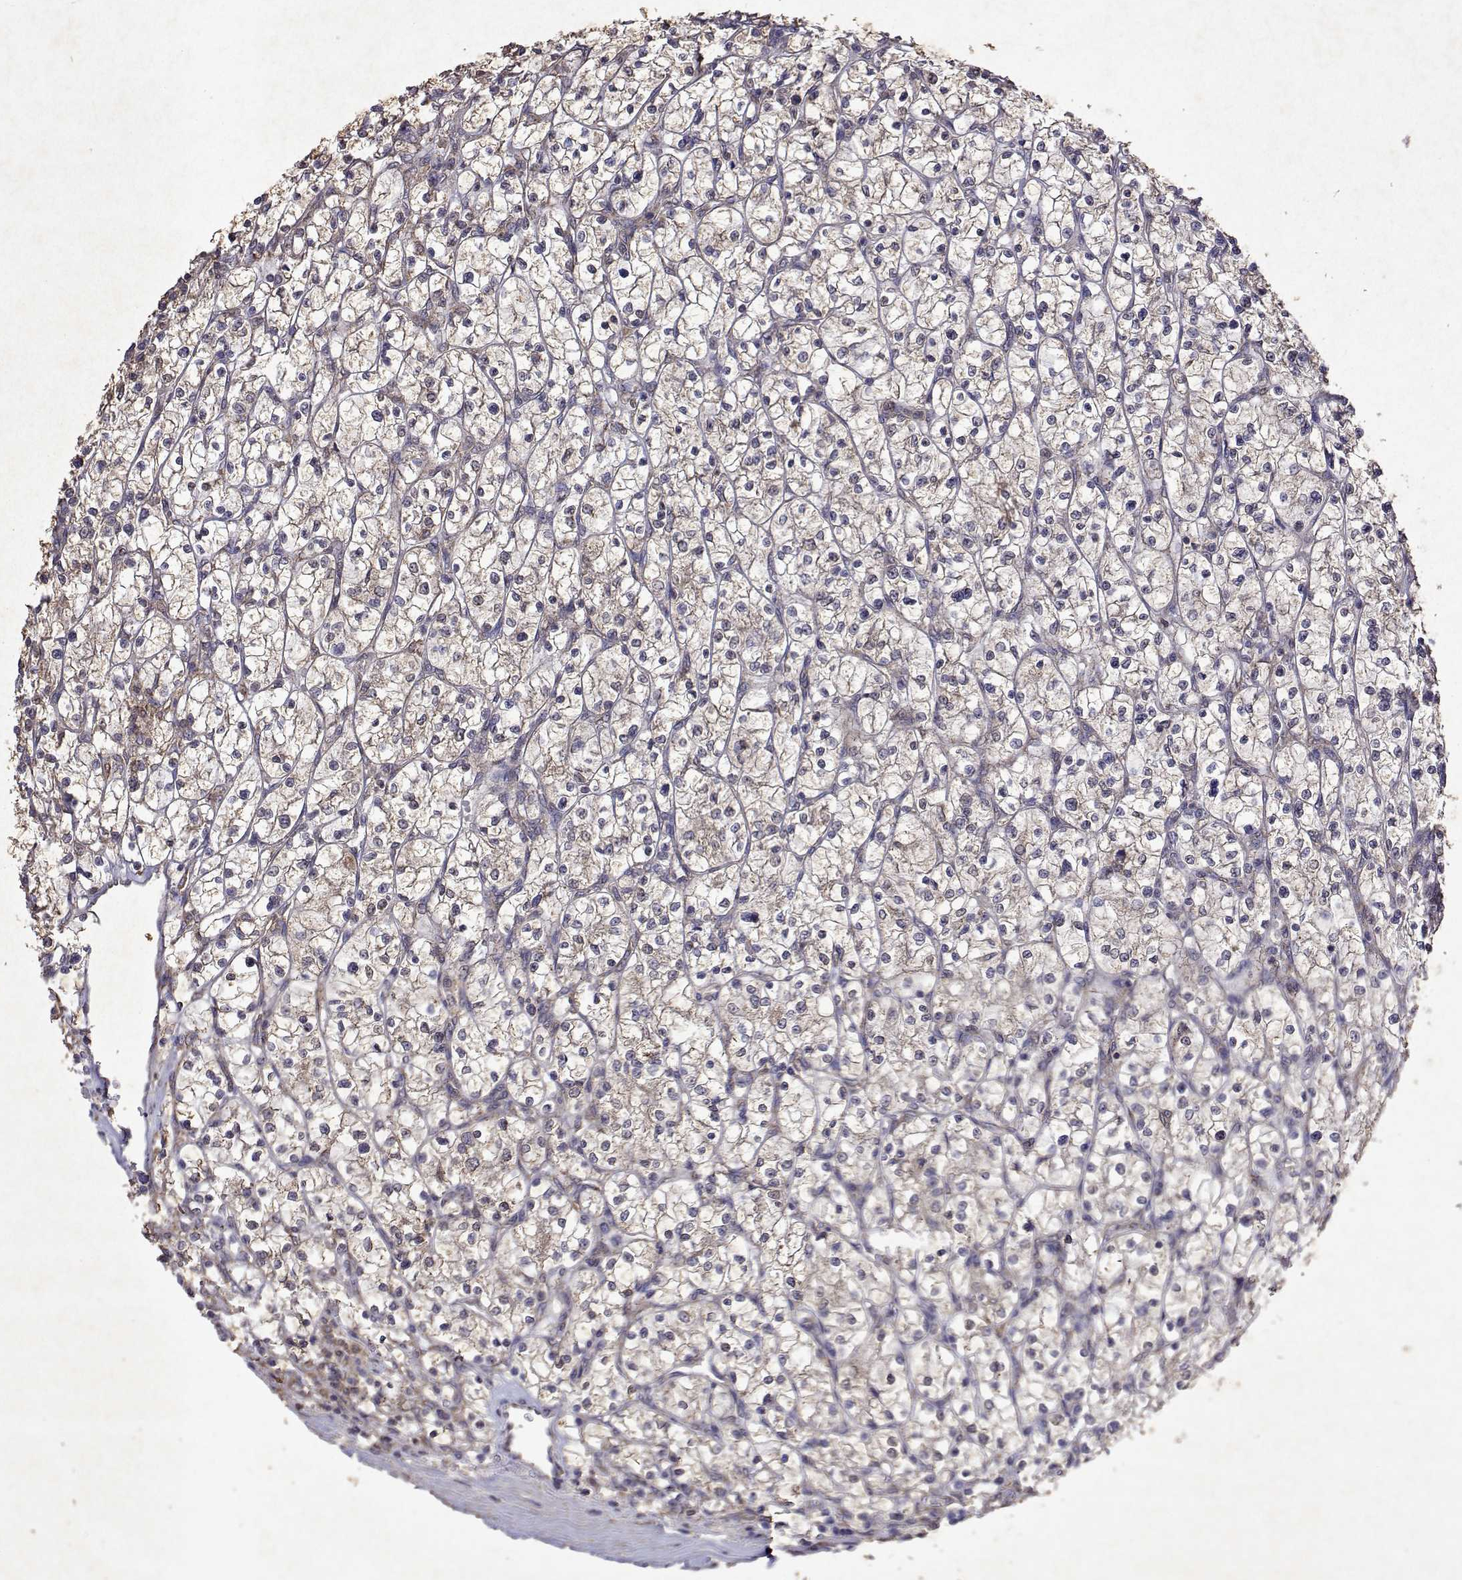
{"staining": {"intensity": "negative", "quantity": "none", "location": "none"}, "tissue": "renal cancer", "cell_type": "Tumor cells", "image_type": "cancer", "snomed": [{"axis": "morphology", "description": "Adenocarcinoma, NOS"}, {"axis": "topography", "description": "Kidney"}], "caption": "The photomicrograph shows no staining of tumor cells in adenocarcinoma (renal).", "gene": "TARBP2", "patient": {"sex": "female", "age": 64}}